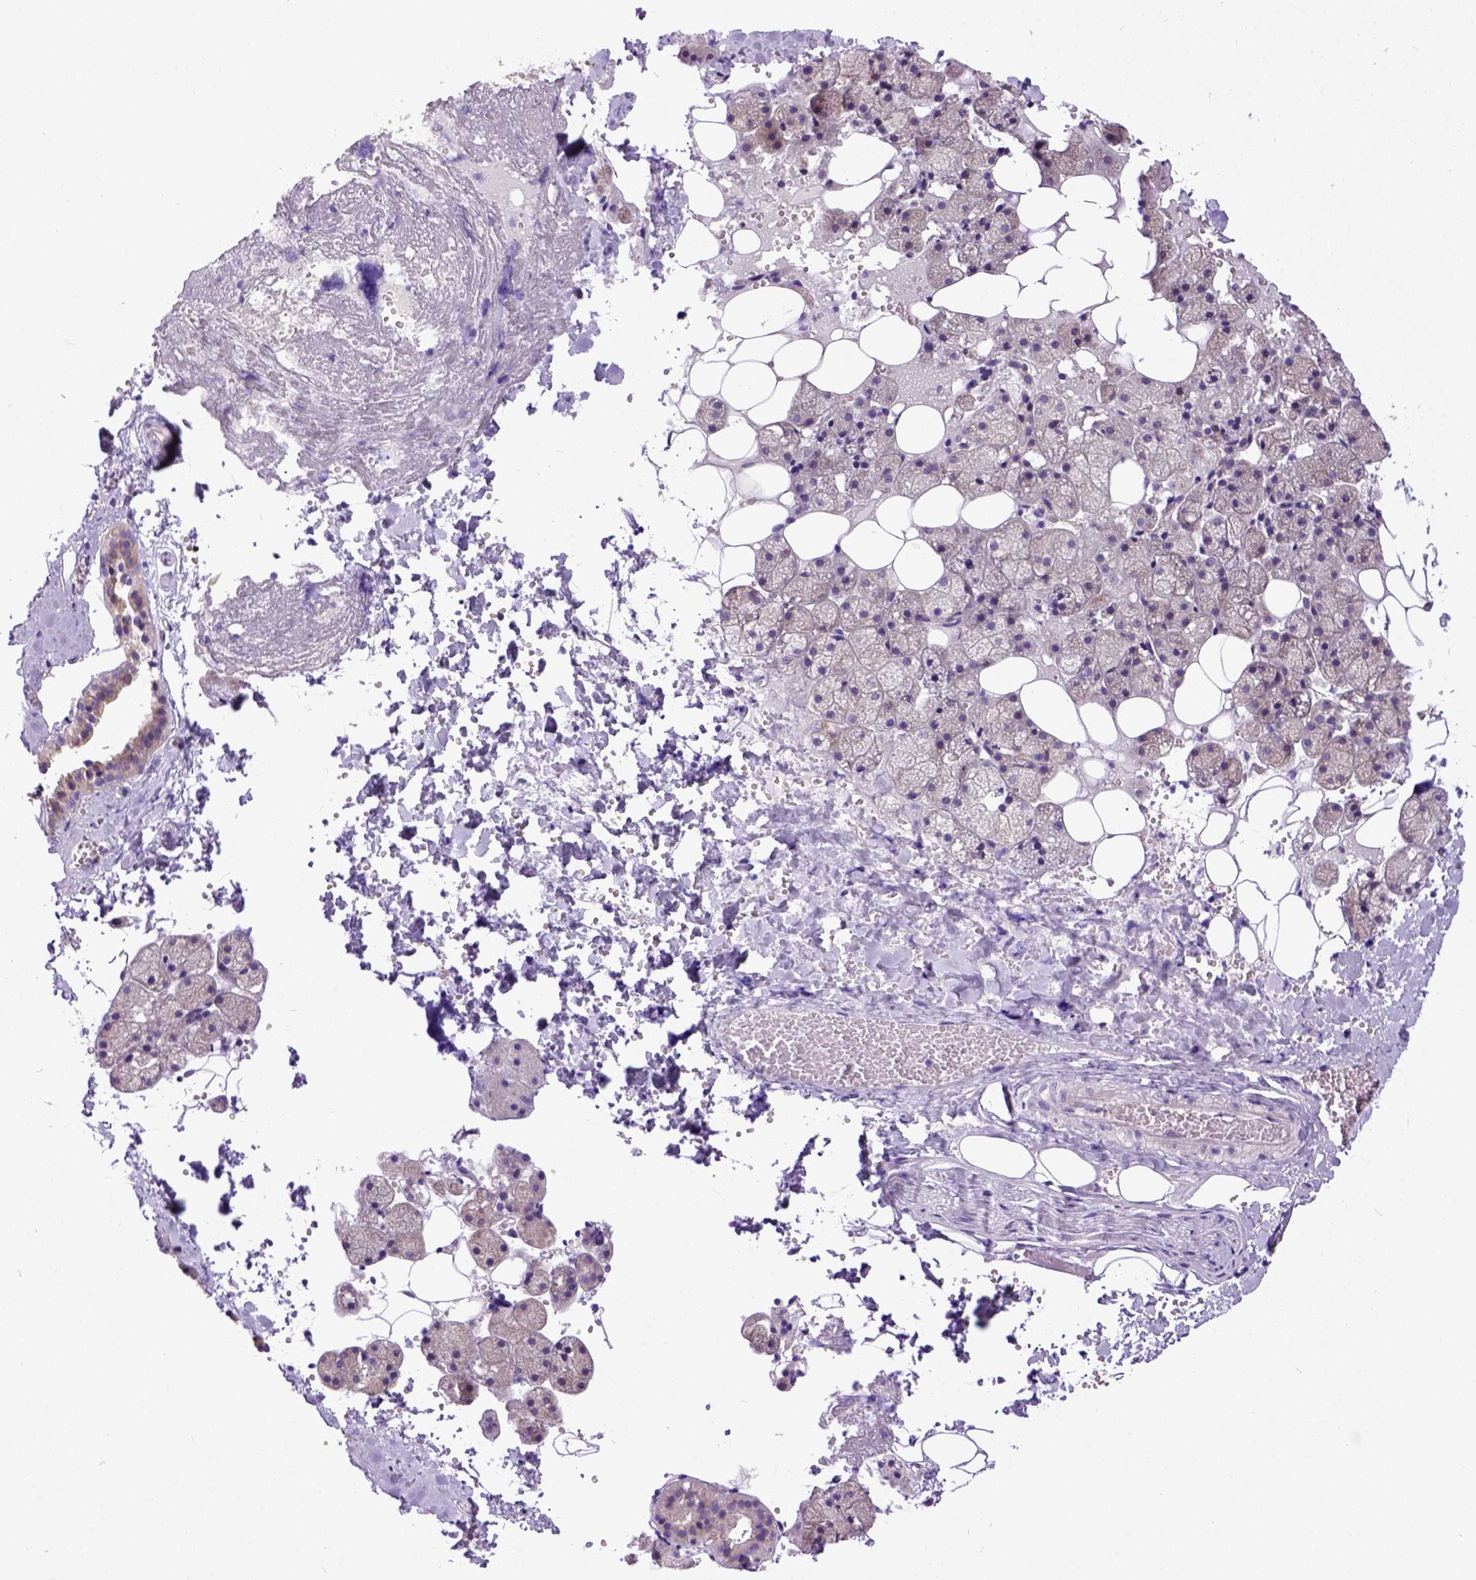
{"staining": {"intensity": "weak", "quantity": "25%-75%", "location": "cytoplasmic/membranous"}, "tissue": "salivary gland", "cell_type": "Glandular cells", "image_type": "normal", "snomed": [{"axis": "morphology", "description": "Normal tissue, NOS"}, {"axis": "topography", "description": "Salivary gland"}], "caption": "This histopathology image reveals IHC staining of normal salivary gland, with low weak cytoplasmic/membranous expression in about 25%-75% of glandular cells.", "gene": "NEK5", "patient": {"sex": "male", "age": 38}}